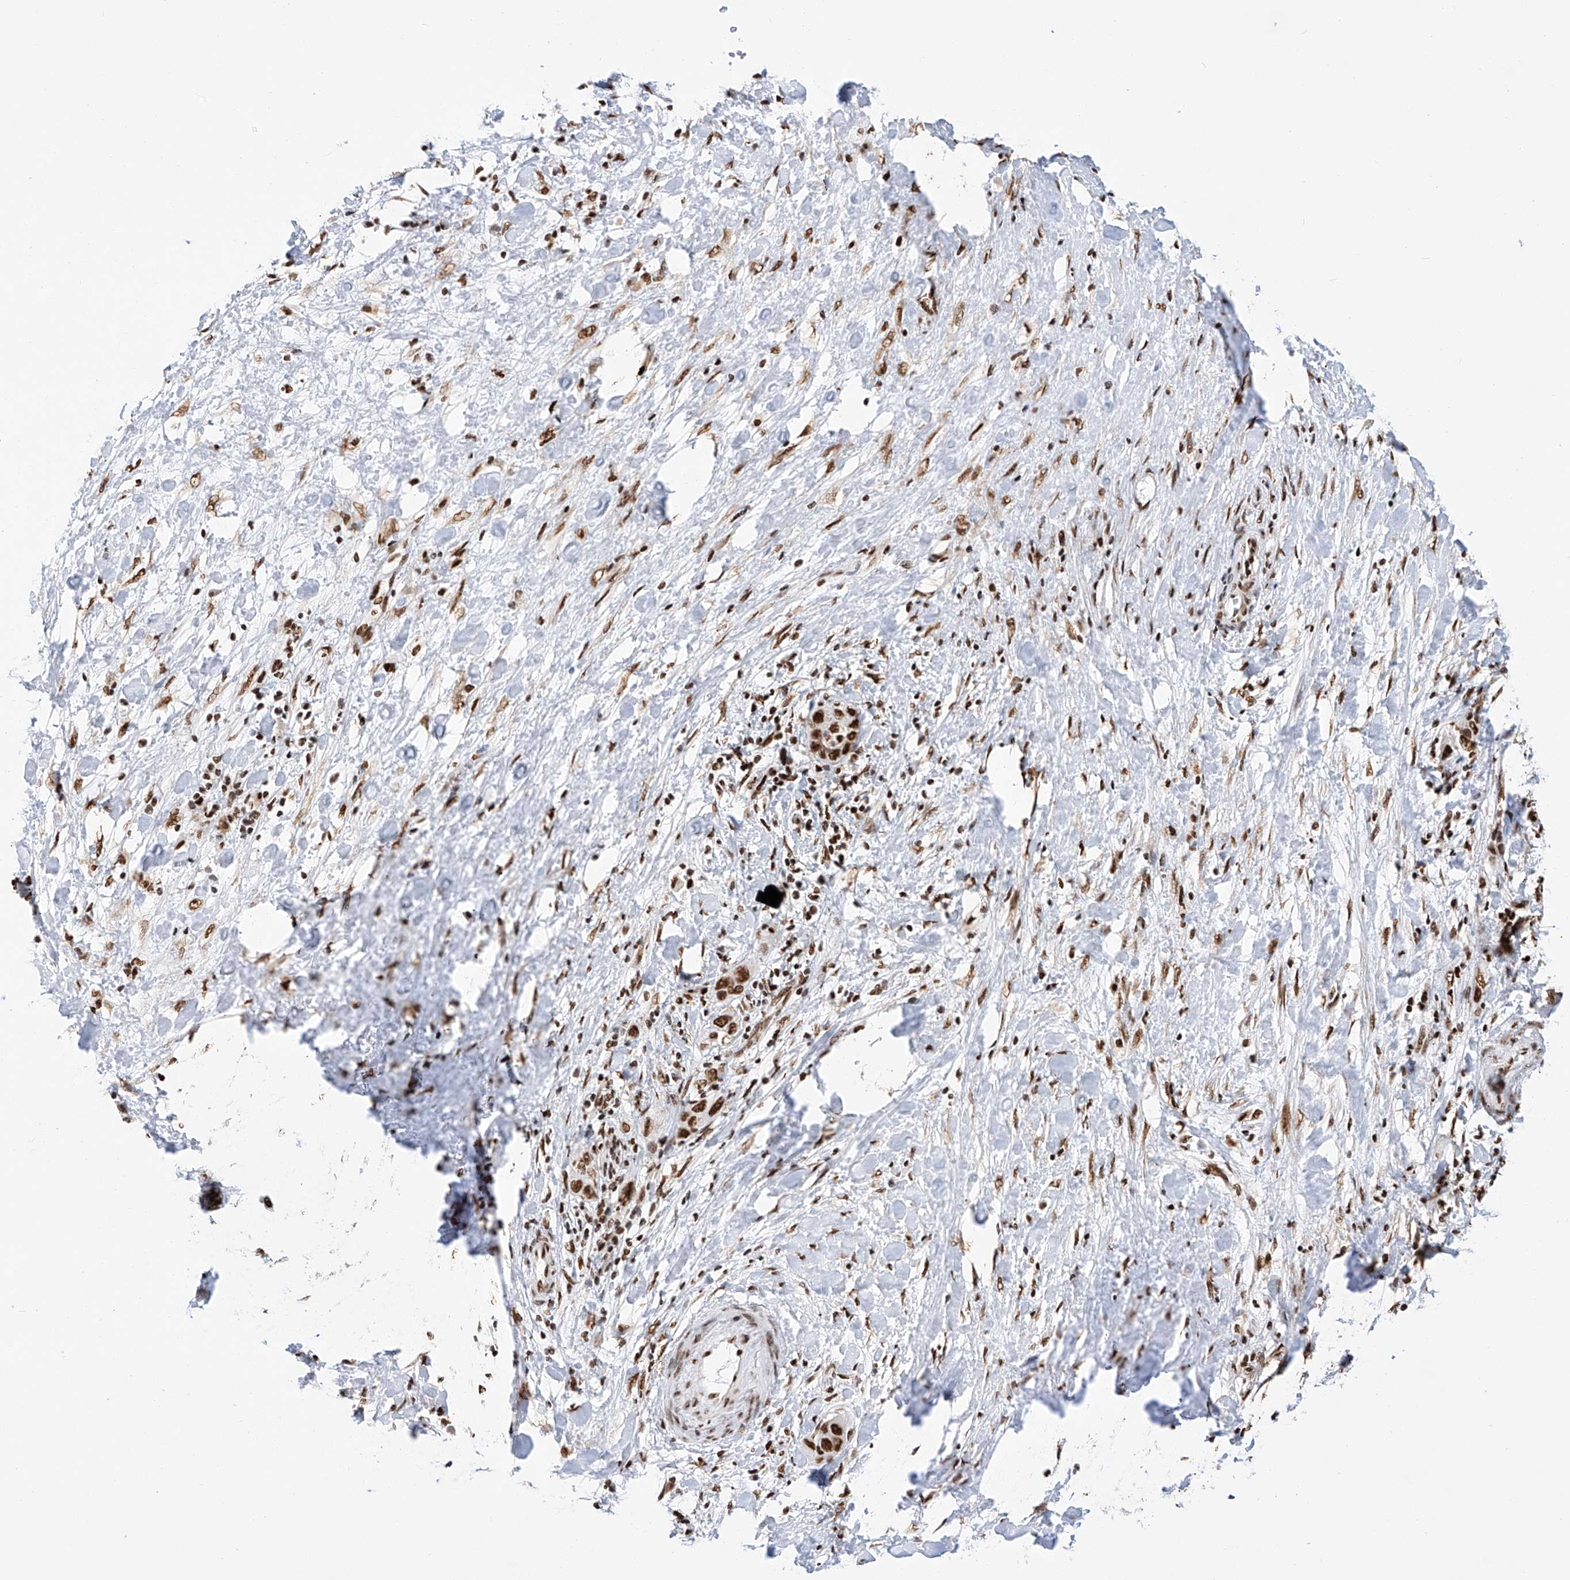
{"staining": {"intensity": "strong", "quantity": ">75%", "location": "nuclear"}, "tissue": "liver cancer", "cell_type": "Tumor cells", "image_type": "cancer", "snomed": [{"axis": "morphology", "description": "Cholangiocarcinoma"}, {"axis": "topography", "description": "Liver"}], "caption": "Immunohistochemical staining of liver cancer displays strong nuclear protein expression in about >75% of tumor cells.", "gene": "SRSF6", "patient": {"sex": "female", "age": 52}}